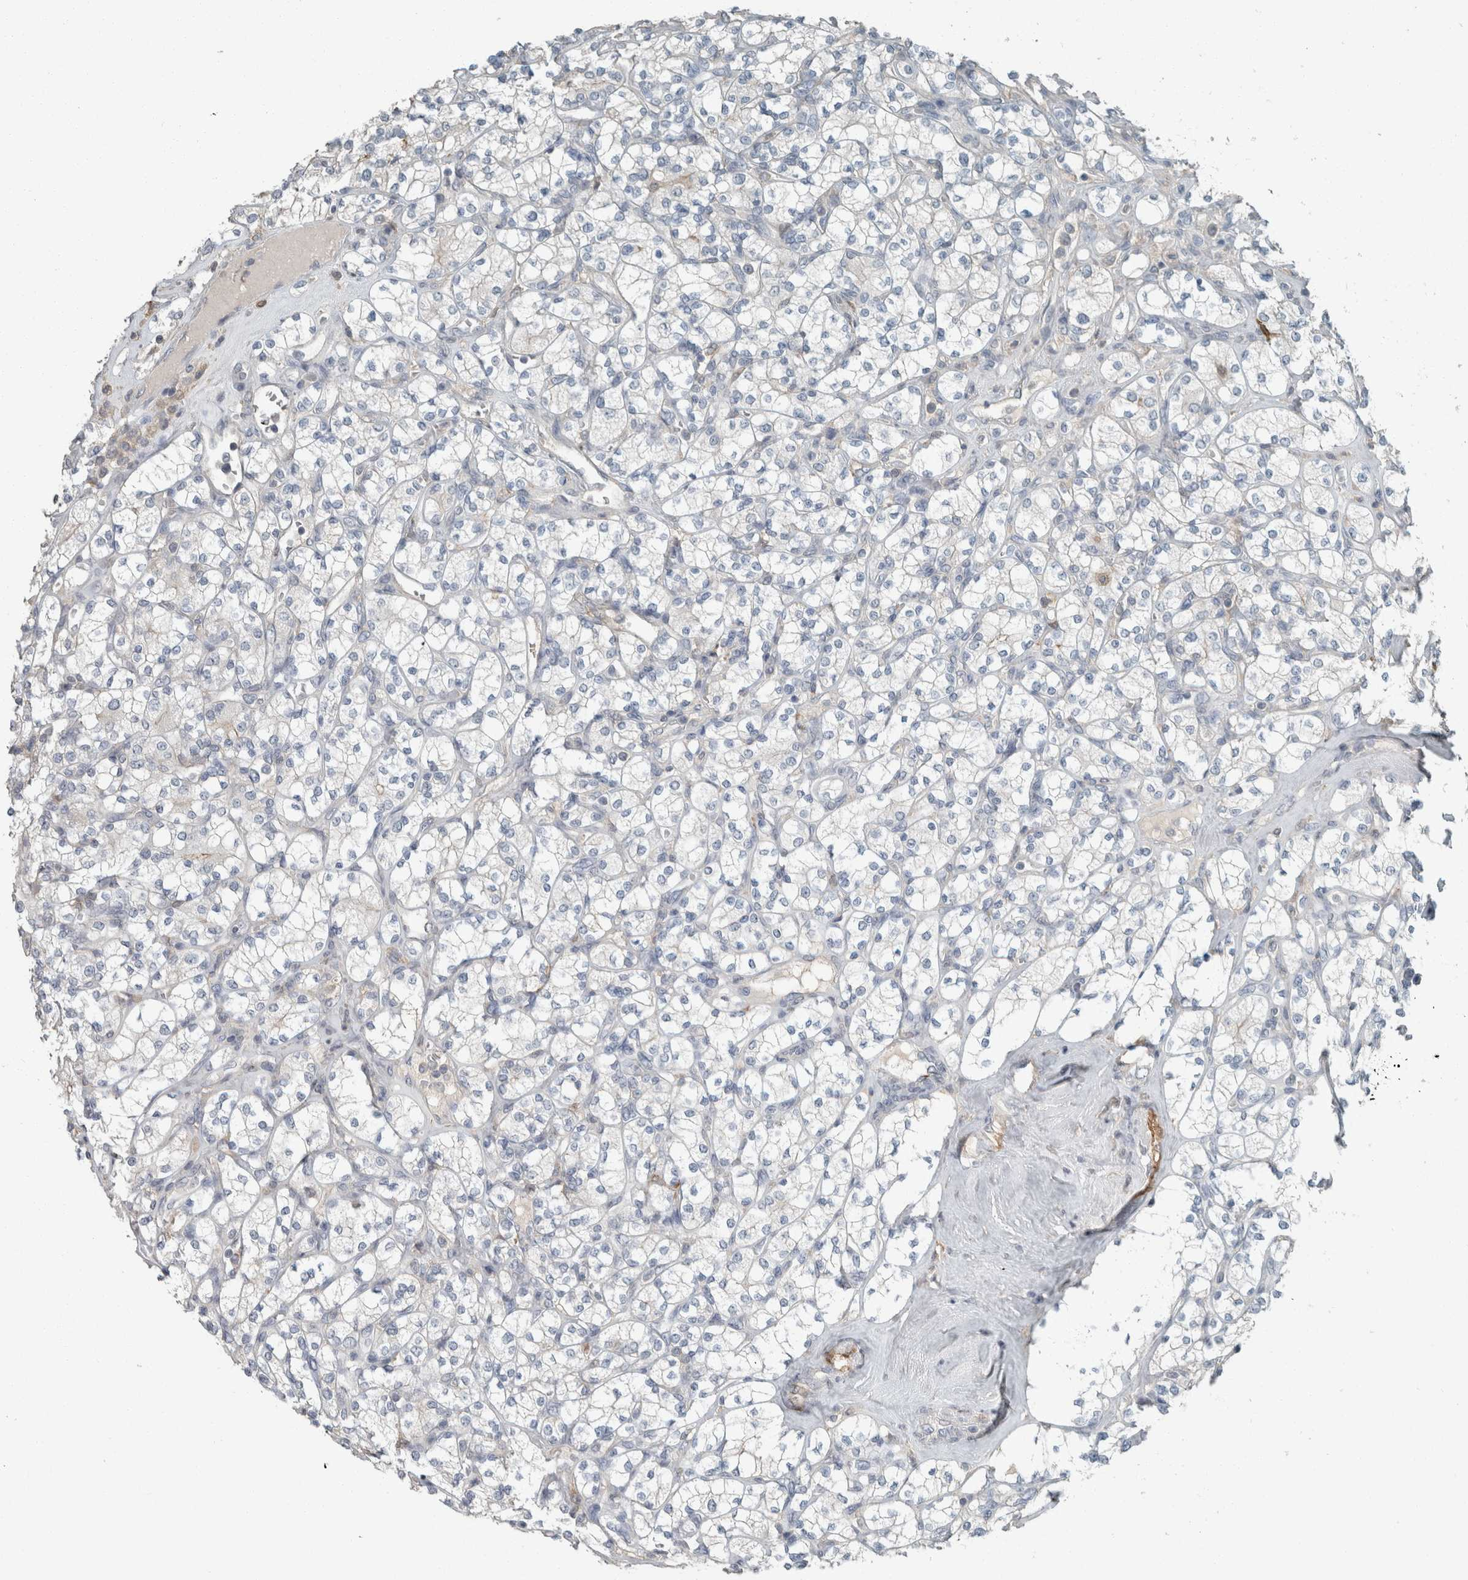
{"staining": {"intensity": "negative", "quantity": "none", "location": "none"}, "tissue": "renal cancer", "cell_type": "Tumor cells", "image_type": "cancer", "snomed": [{"axis": "morphology", "description": "Adenocarcinoma, NOS"}, {"axis": "topography", "description": "Kidney"}], "caption": "There is no significant staining in tumor cells of adenocarcinoma (renal).", "gene": "SCIN", "patient": {"sex": "male", "age": 77}}